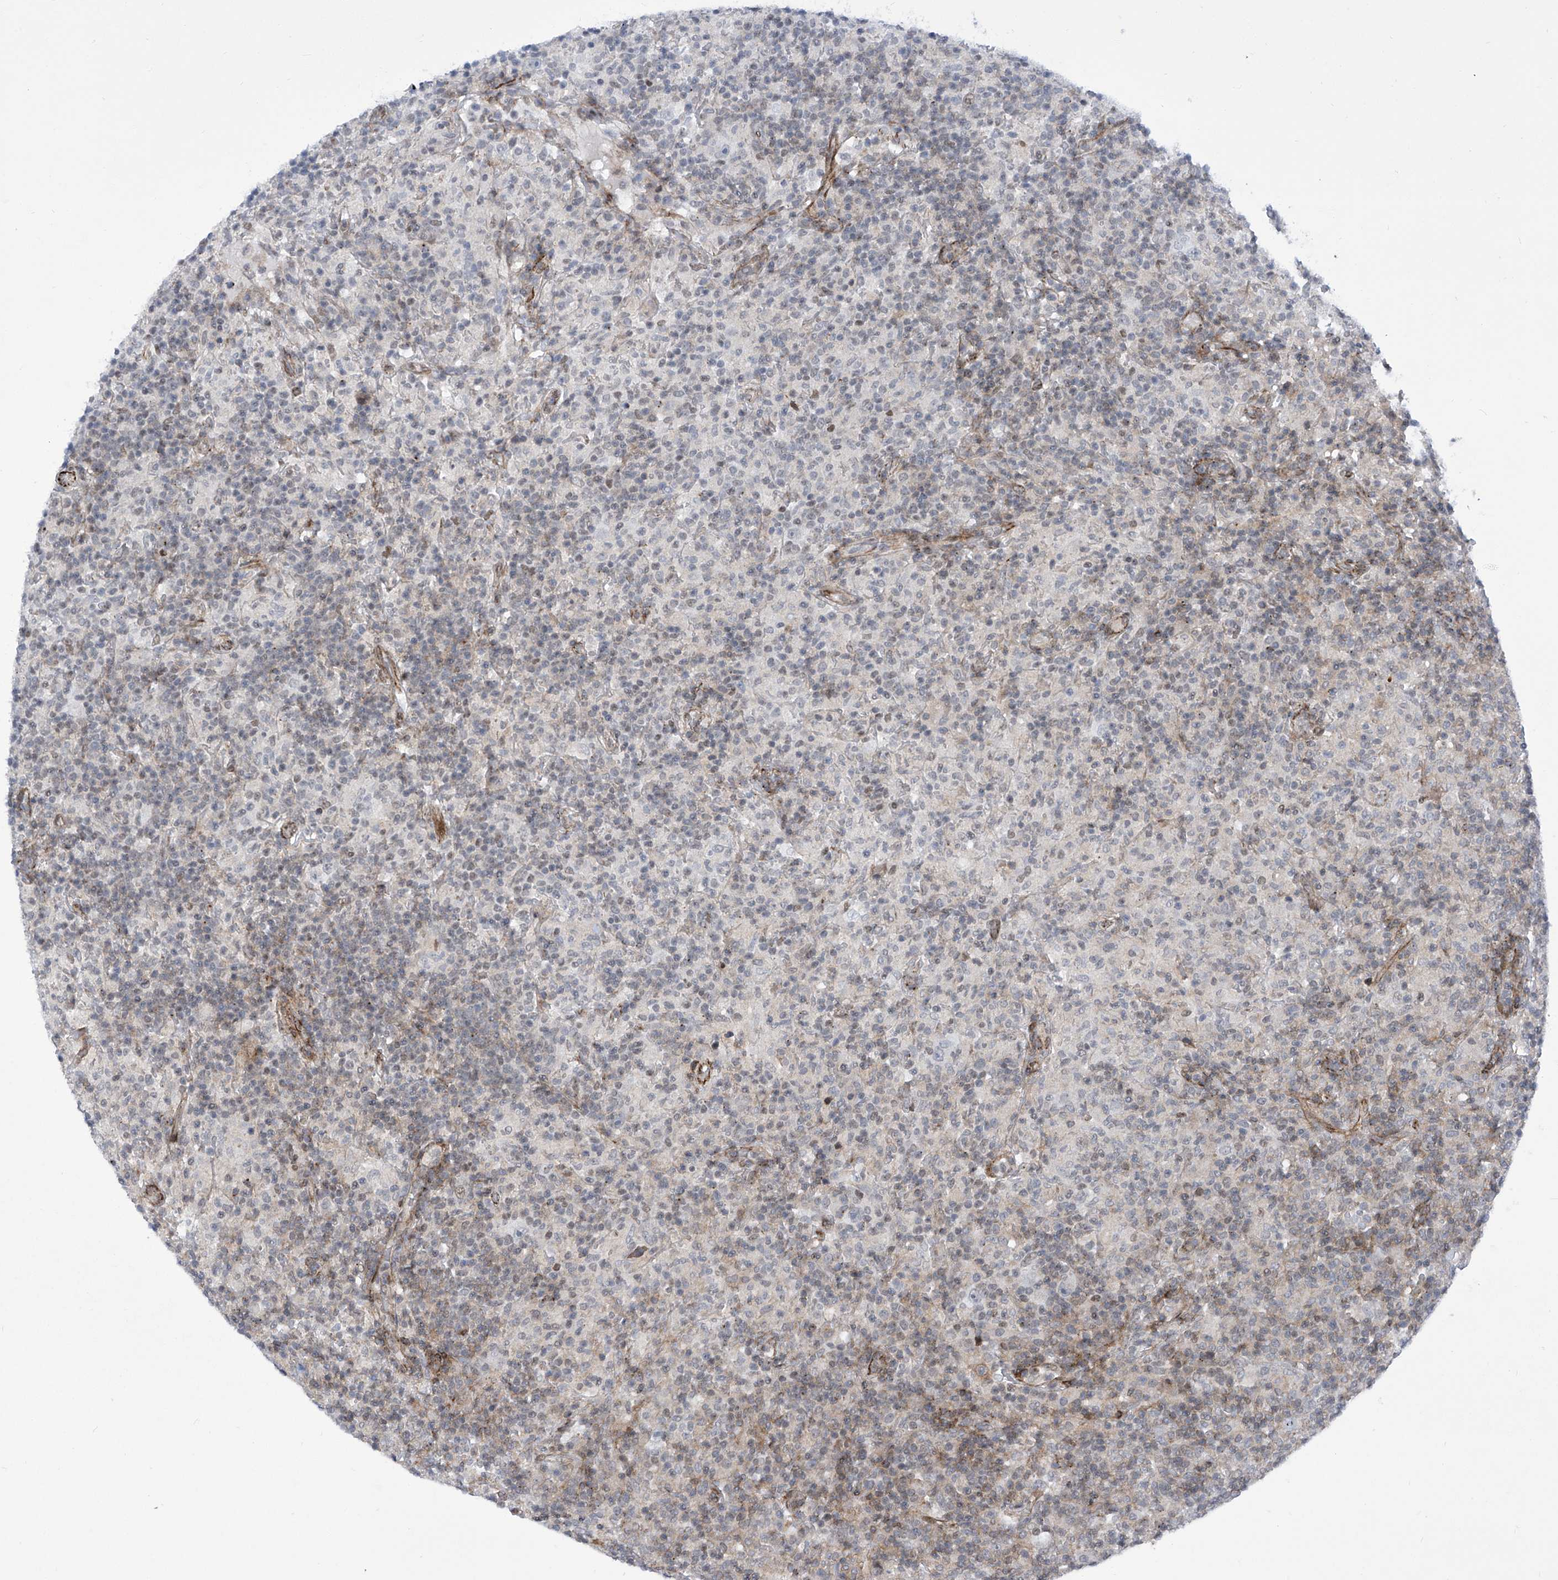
{"staining": {"intensity": "negative", "quantity": "none", "location": "none"}, "tissue": "lymphoma", "cell_type": "Tumor cells", "image_type": "cancer", "snomed": [{"axis": "morphology", "description": "Hodgkin's disease, NOS"}, {"axis": "topography", "description": "Lymph node"}], "caption": "Hodgkin's disease stained for a protein using immunohistochemistry shows no positivity tumor cells.", "gene": "CEP290", "patient": {"sex": "male", "age": 70}}